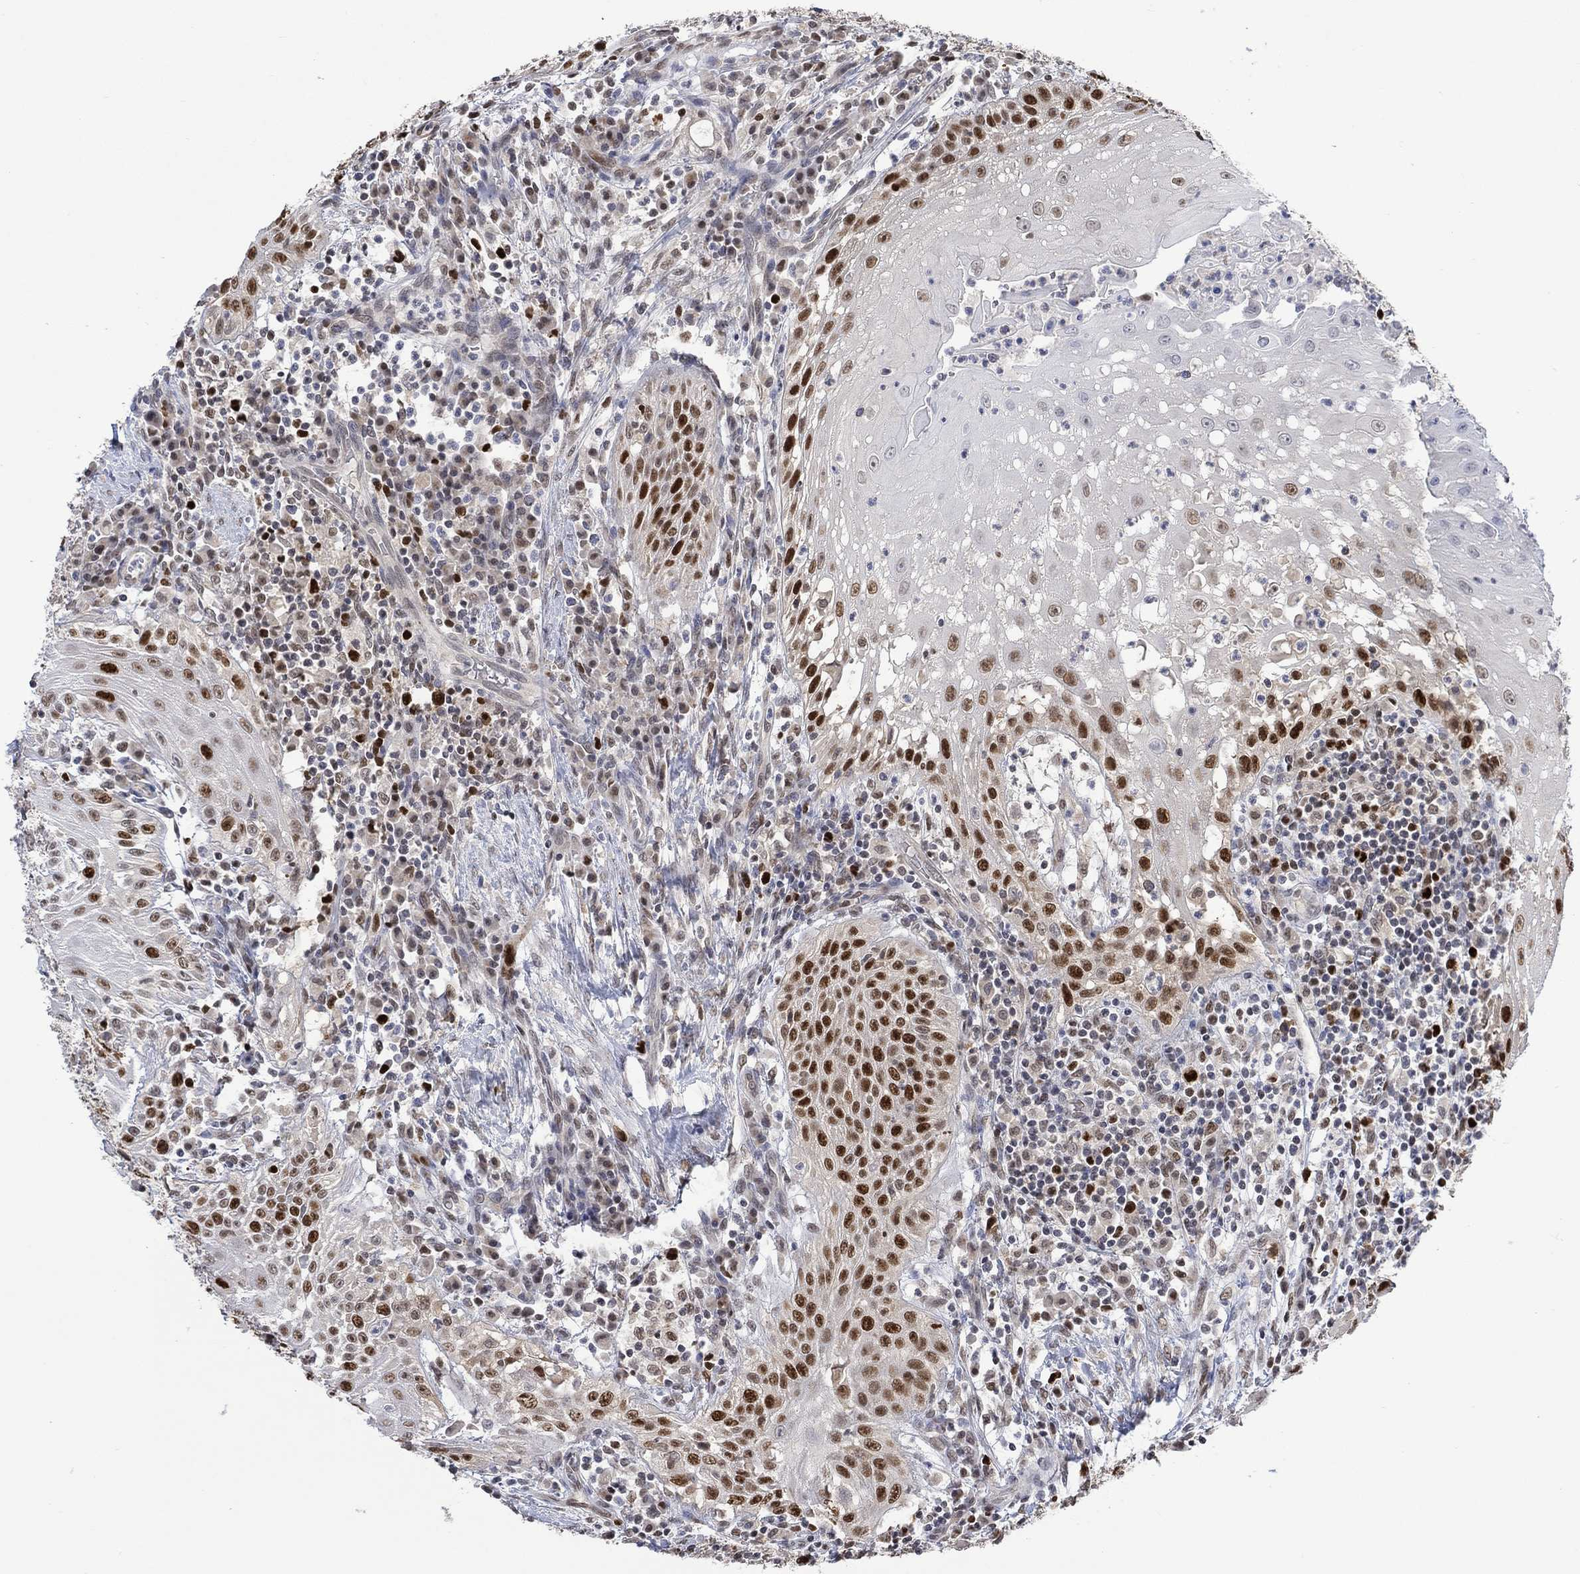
{"staining": {"intensity": "strong", "quantity": ">75%", "location": "nuclear"}, "tissue": "head and neck cancer", "cell_type": "Tumor cells", "image_type": "cancer", "snomed": [{"axis": "morphology", "description": "Squamous cell carcinoma, NOS"}, {"axis": "topography", "description": "Oral tissue"}, {"axis": "topography", "description": "Head-Neck"}], "caption": "Protein expression analysis of human head and neck squamous cell carcinoma reveals strong nuclear staining in about >75% of tumor cells.", "gene": "RAD54L2", "patient": {"sex": "male", "age": 58}}